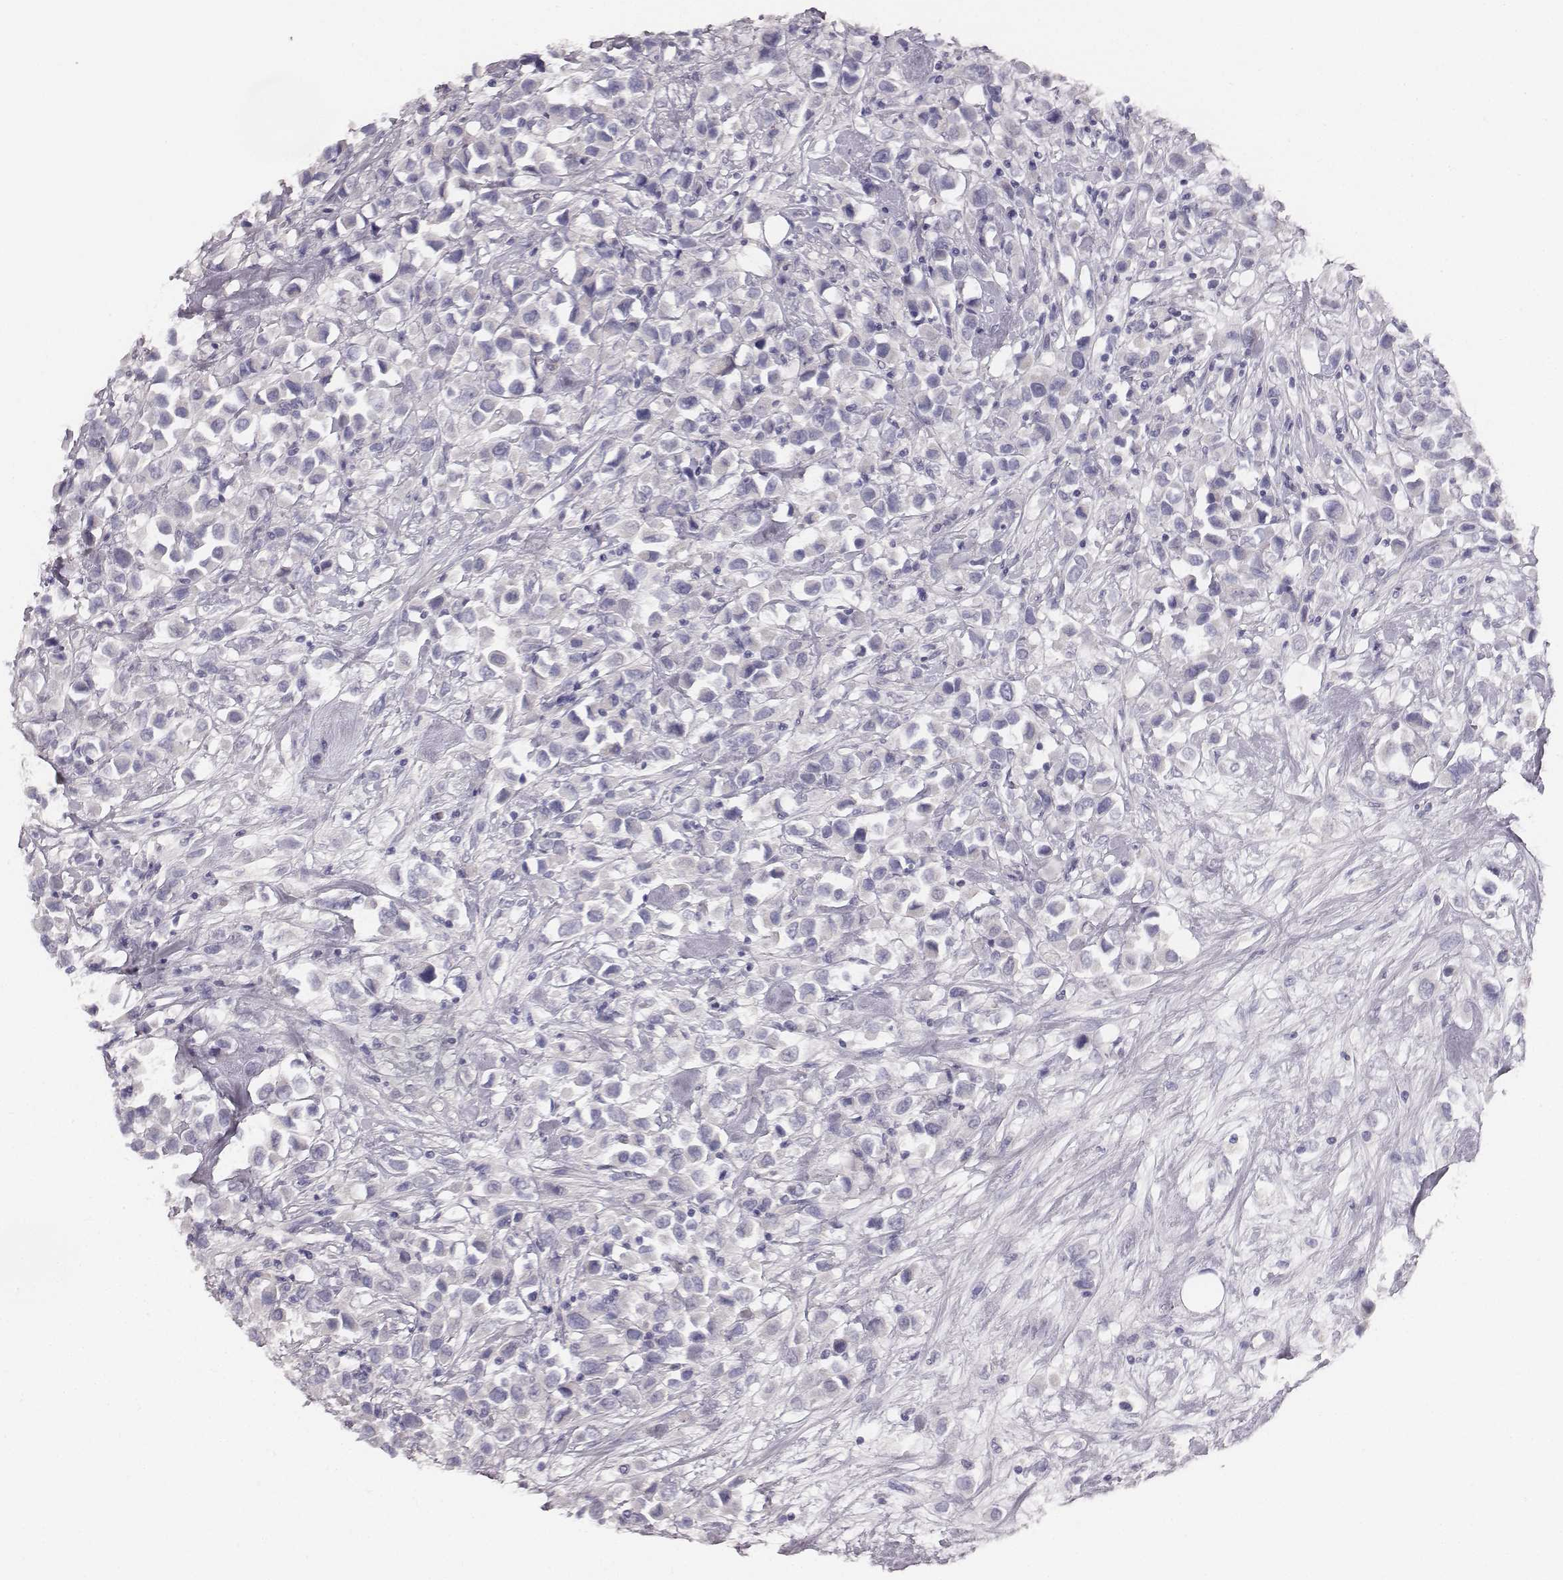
{"staining": {"intensity": "negative", "quantity": "none", "location": "none"}, "tissue": "breast cancer", "cell_type": "Tumor cells", "image_type": "cancer", "snomed": [{"axis": "morphology", "description": "Duct carcinoma"}, {"axis": "topography", "description": "Breast"}], "caption": "This histopathology image is of infiltrating ductal carcinoma (breast) stained with immunohistochemistry to label a protein in brown with the nuclei are counter-stained blue. There is no positivity in tumor cells.", "gene": "MYH6", "patient": {"sex": "female", "age": 61}}